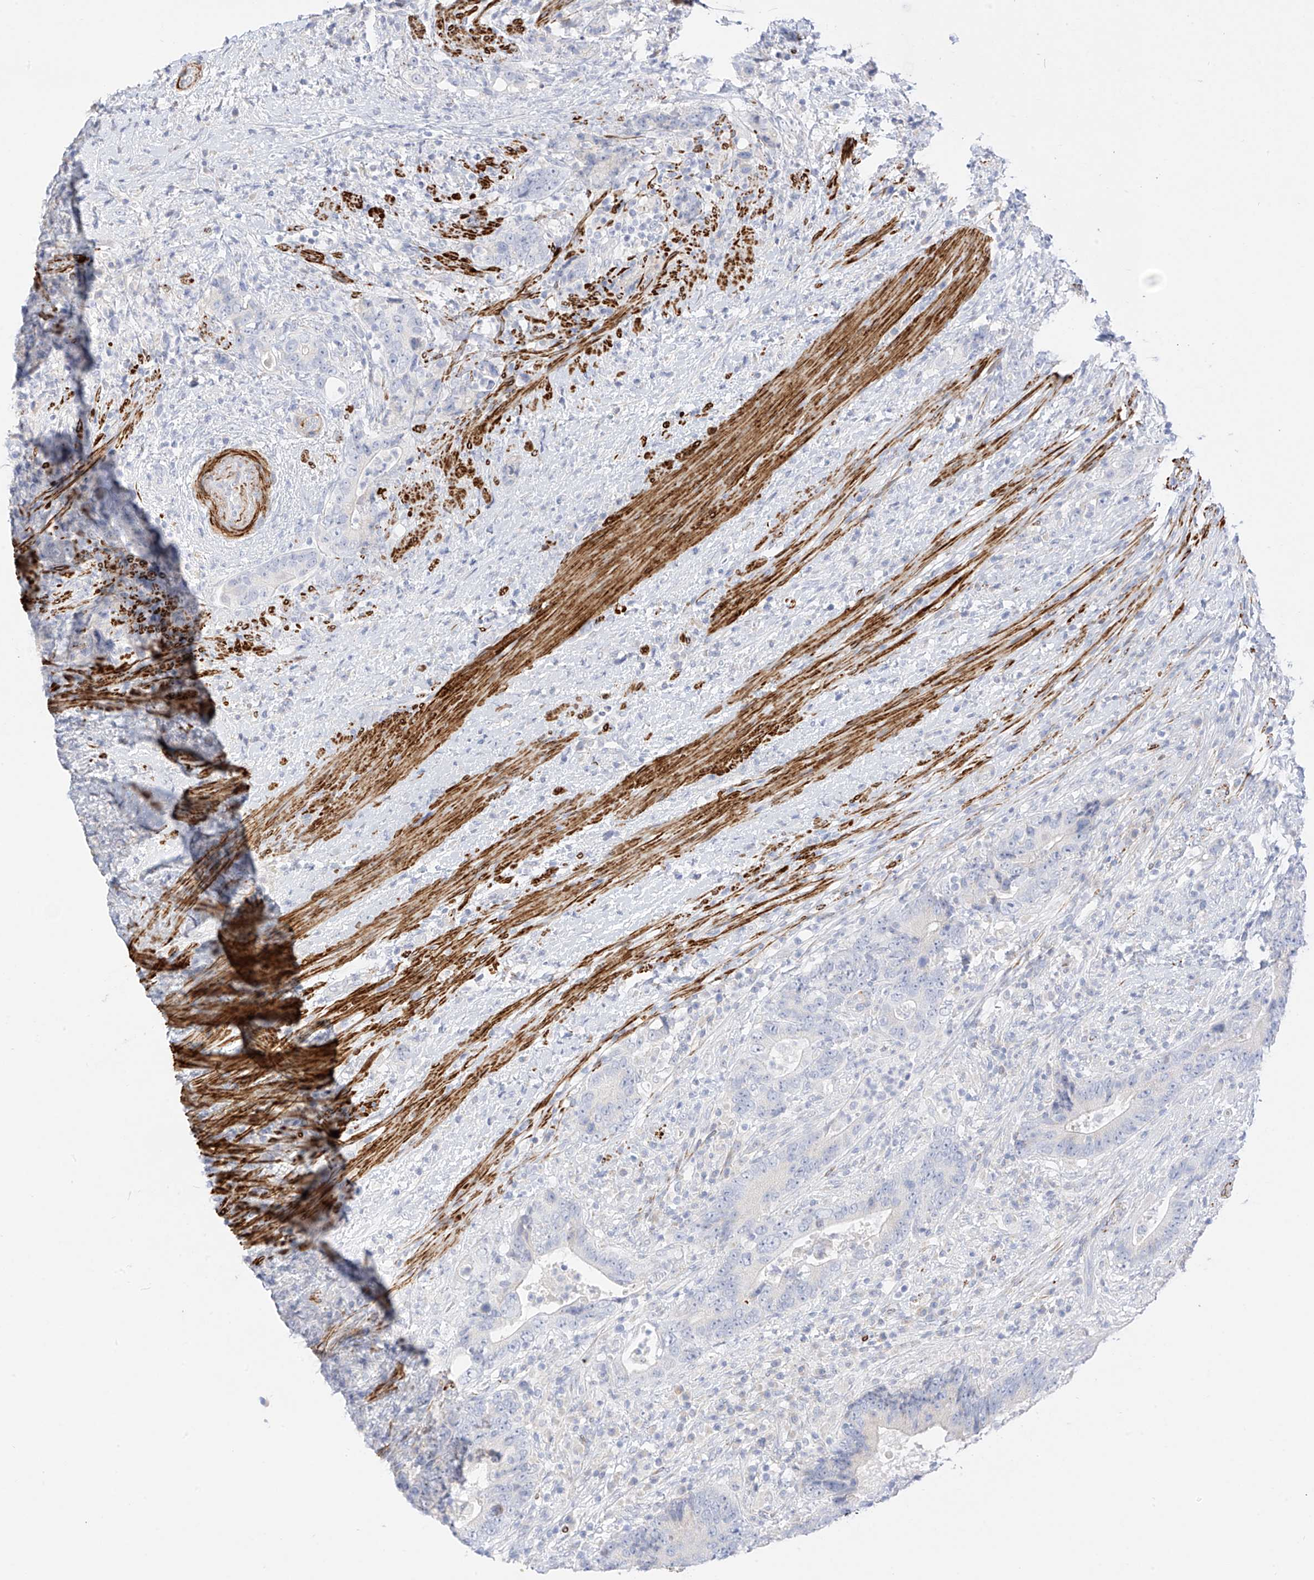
{"staining": {"intensity": "negative", "quantity": "none", "location": "none"}, "tissue": "colorectal cancer", "cell_type": "Tumor cells", "image_type": "cancer", "snomed": [{"axis": "morphology", "description": "Adenocarcinoma, NOS"}, {"axis": "topography", "description": "Colon"}], "caption": "This is an immunohistochemistry histopathology image of colorectal cancer (adenocarcinoma). There is no expression in tumor cells.", "gene": "ST3GAL5", "patient": {"sex": "female", "age": 75}}